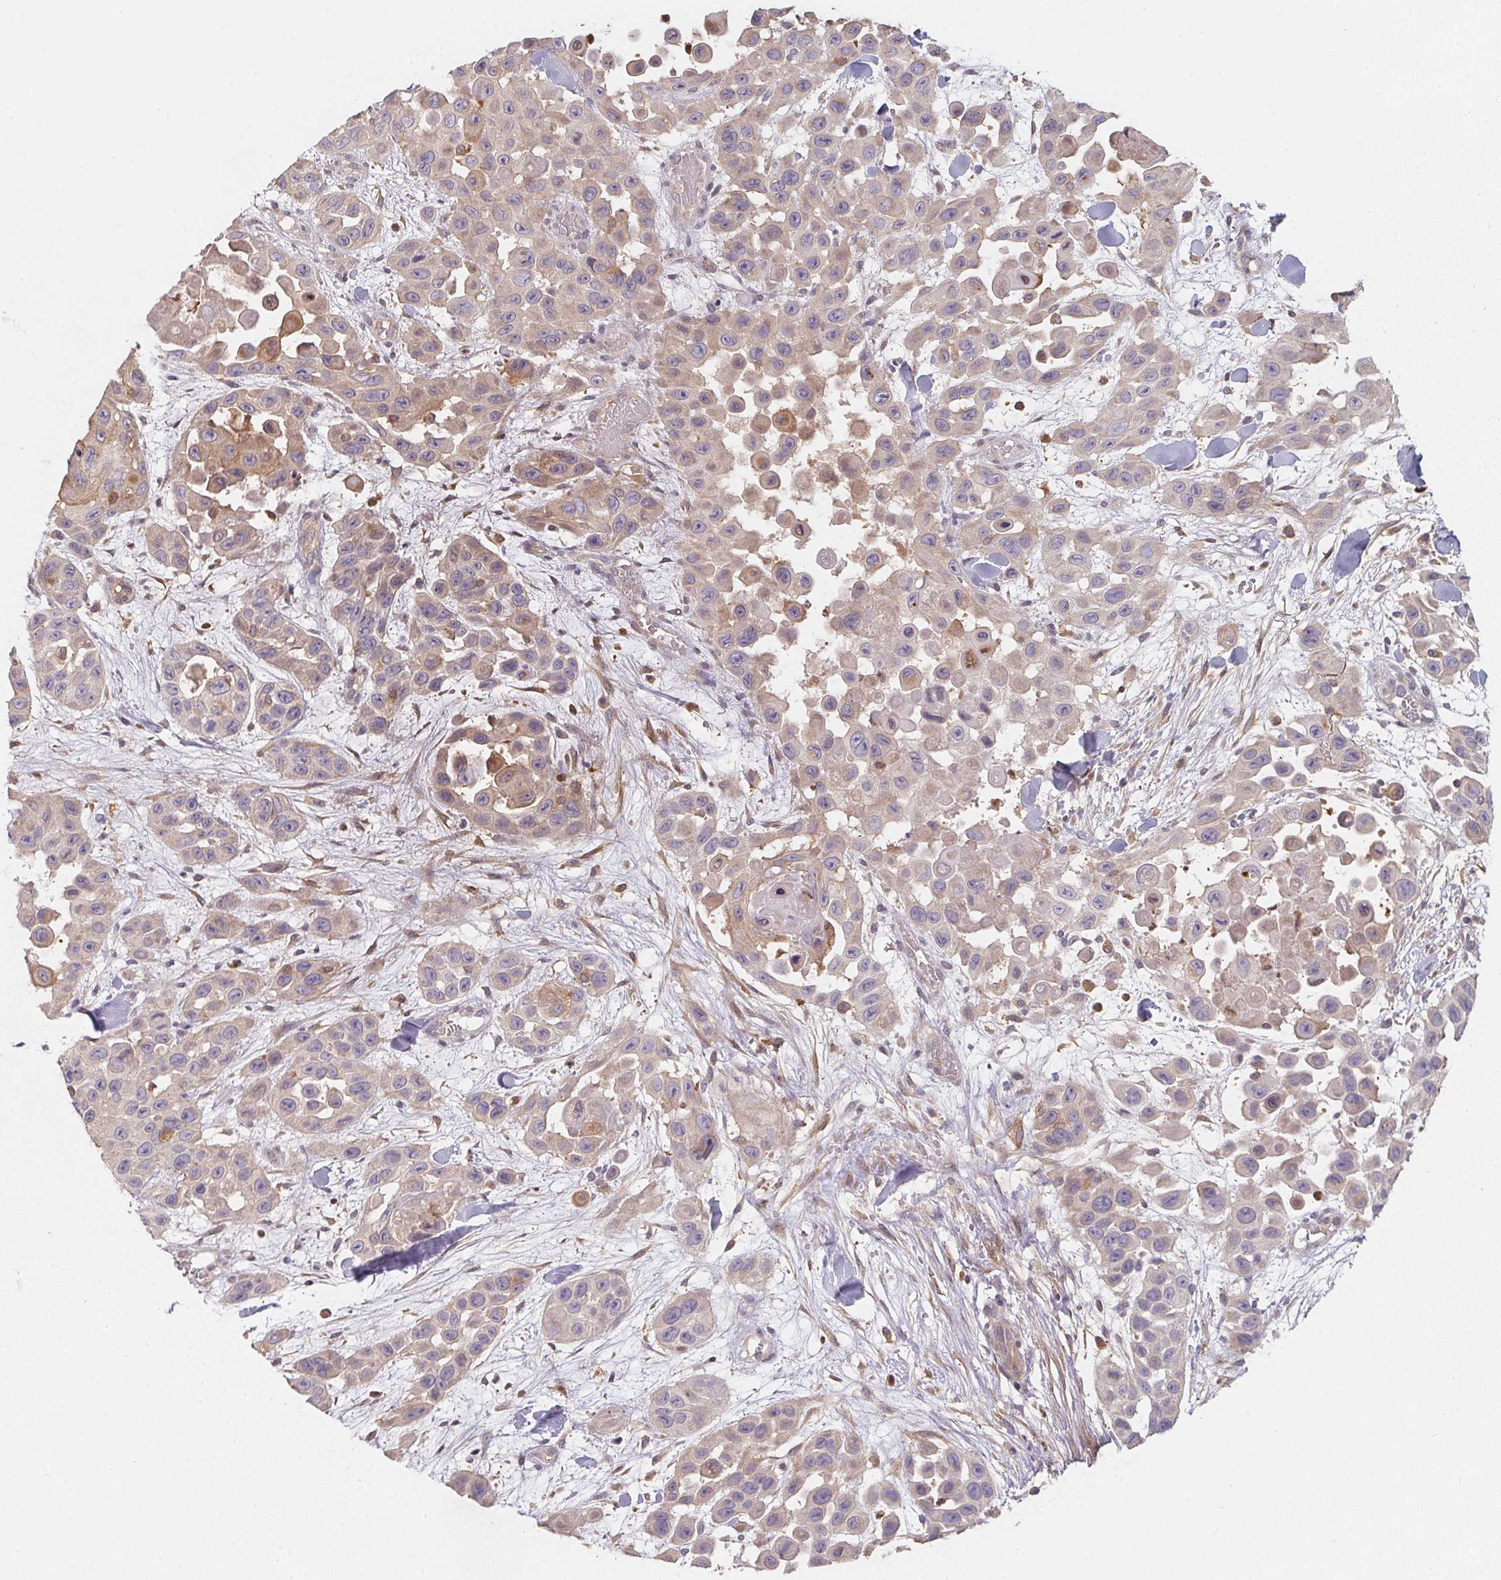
{"staining": {"intensity": "weak", "quantity": "<25%", "location": "cytoplasmic/membranous"}, "tissue": "skin cancer", "cell_type": "Tumor cells", "image_type": "cancer", "snomed": [{"axis": "morphology", "description": "Squamous cell carcinoma, NOS"}, {"axis": "topography", "description": "Skin"}], "caption": "Immunohistochemistry (IHC) micrograph of neoplastic tissue: human skin squamous cell carcinoma stained with DAB exhibits no significant protein positivity in tumor cells. The staining was performed using DAB (3,3'-diaminobenzidine) to visualize the protein expression in brown, while the nuclei were stained in blue with hematoxylin (Magnification: 20x).", "gene": "ANKRD13A", "patient": {"sex": "male", "age": 81}}